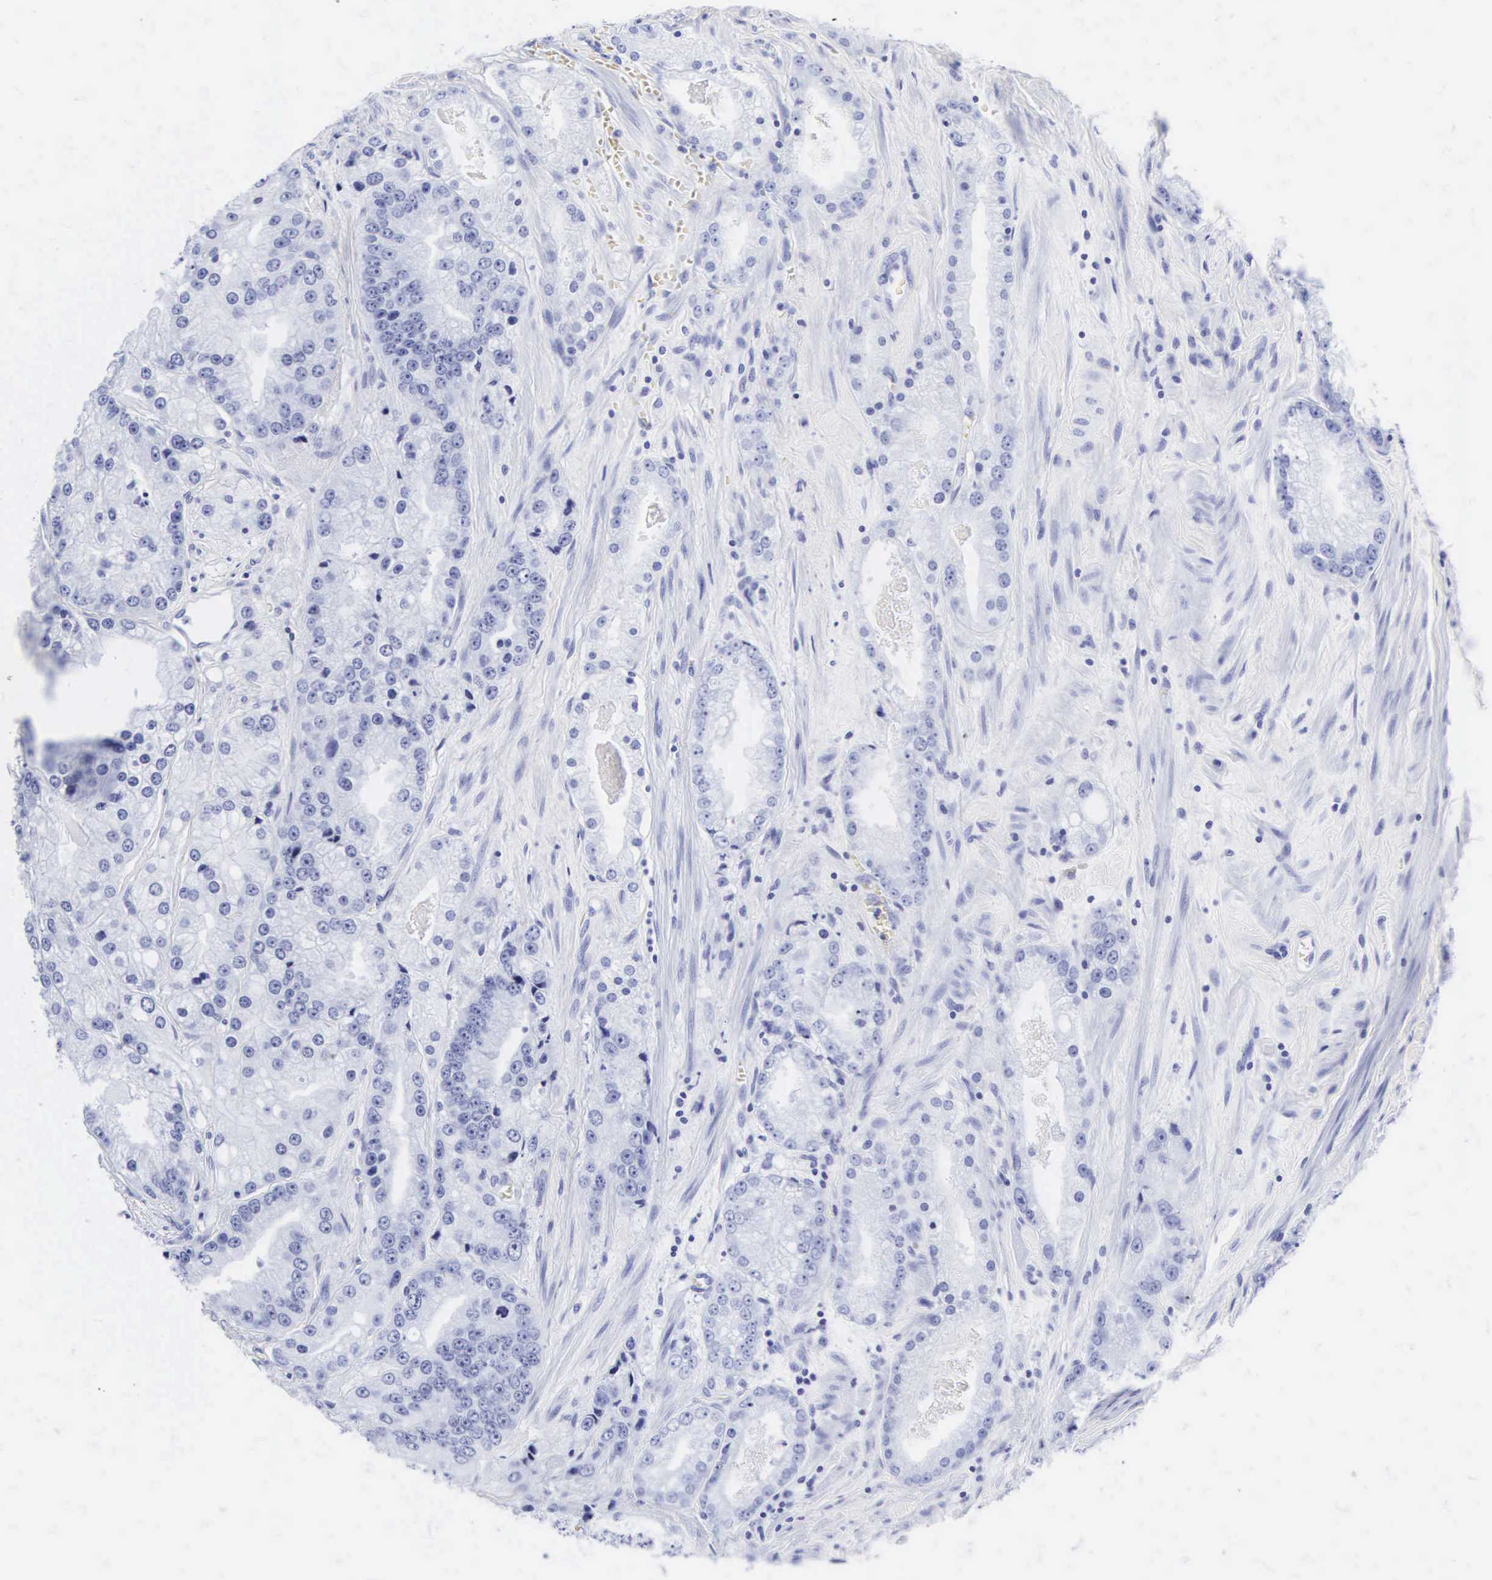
{"staining": {"intensity": "negative", "quantity": "none", "location": "none"}, "tissue": "prostate cancer", "cell_type": "Tumor cells", "image_type": "cancer", "snomed": [{"axis": "morphology", "description": "Adenocarcinoma, Medium grade"}, {"axis": "topography", "description": "Prostate"}], "caption": "Histopathology image shows no significant protein expression in tumor cells of adenocarcinoma (medium-grade) (prostate).", "gene": "CGB3", "patient": {"sex": "male", "age": 72}}